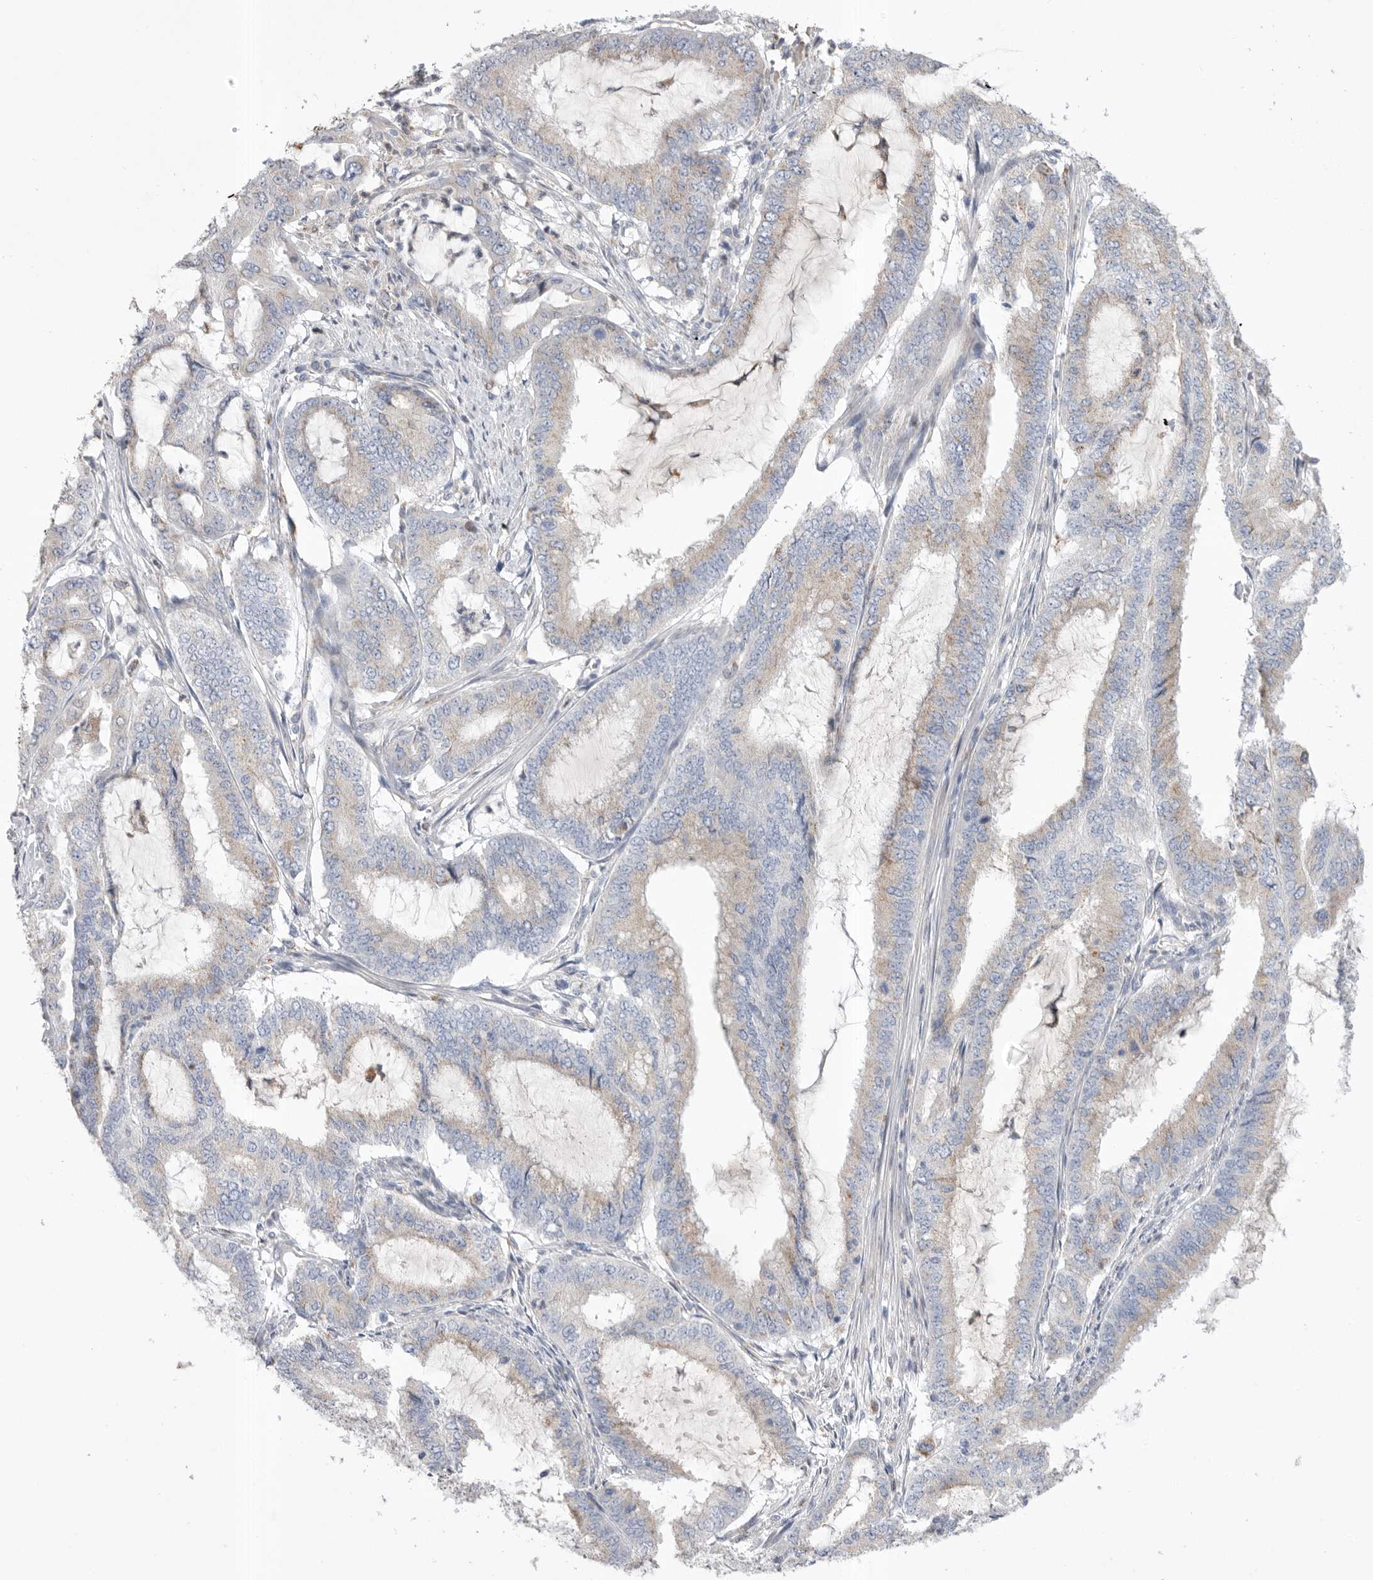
{"staining": {"intensity": "weak", "quantity": "25%-75%", "location": "cytoplasmic/membranous"}, "tissue": "endometrial cancer", "cell_type": "Tumor cells", "image_type": "cancer", "snomed": [{"axis": "morphology", "description": "Adenocarcinoma, NOS"}, {"axis": "topography", "description": "Endometrium"}], "caption": "High-magnification brightfield microscopy of endometrial cancer stained with DAB (3,3'-diaminobenzidine) (brown) and counterstained with hematoxylin (blue). tumor cells exhibit weak cytoplasmic/membranous positivity is identified in approximately25%-75% of cells. (DAB IHC with brightfield microscopy, high magnification).", "gene": "CCDC126", "patient": {"sex": "female", "age": 51}}